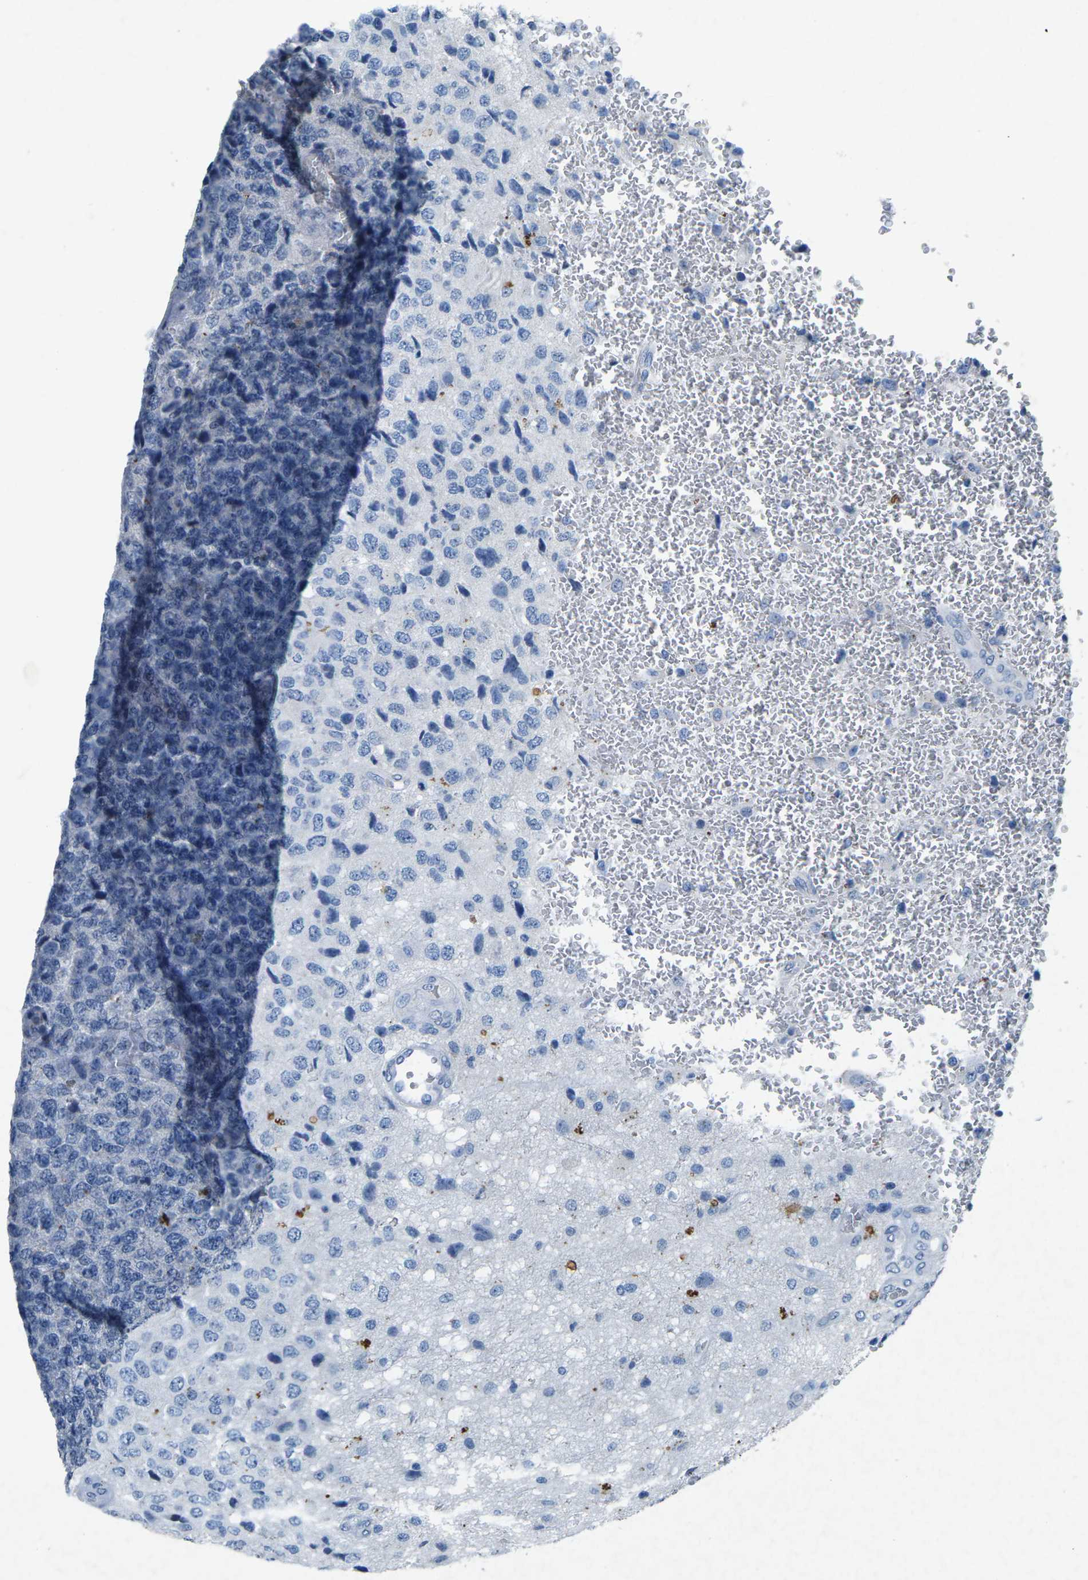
{"staining": {"intensity": "negative", "quantity": "none", "location": "none"}, "tissue": "glioma", "cell_type": "Tumor cells", "image_type": "cancer", "snomed": [{"axis": "morphology", "description": "Glioma, malignant, High grade"}, {"axis": "topography", "description": "pancreas cauda"}], "caption": "High power microscopy histopathology image of an immunohistochemistry (IHC) photomicrograph of malignant high-grade glioma, revealing no significant expression in tumor cells.", "gene": "PLG", "patient": {"sex": "male", "age": 60}}